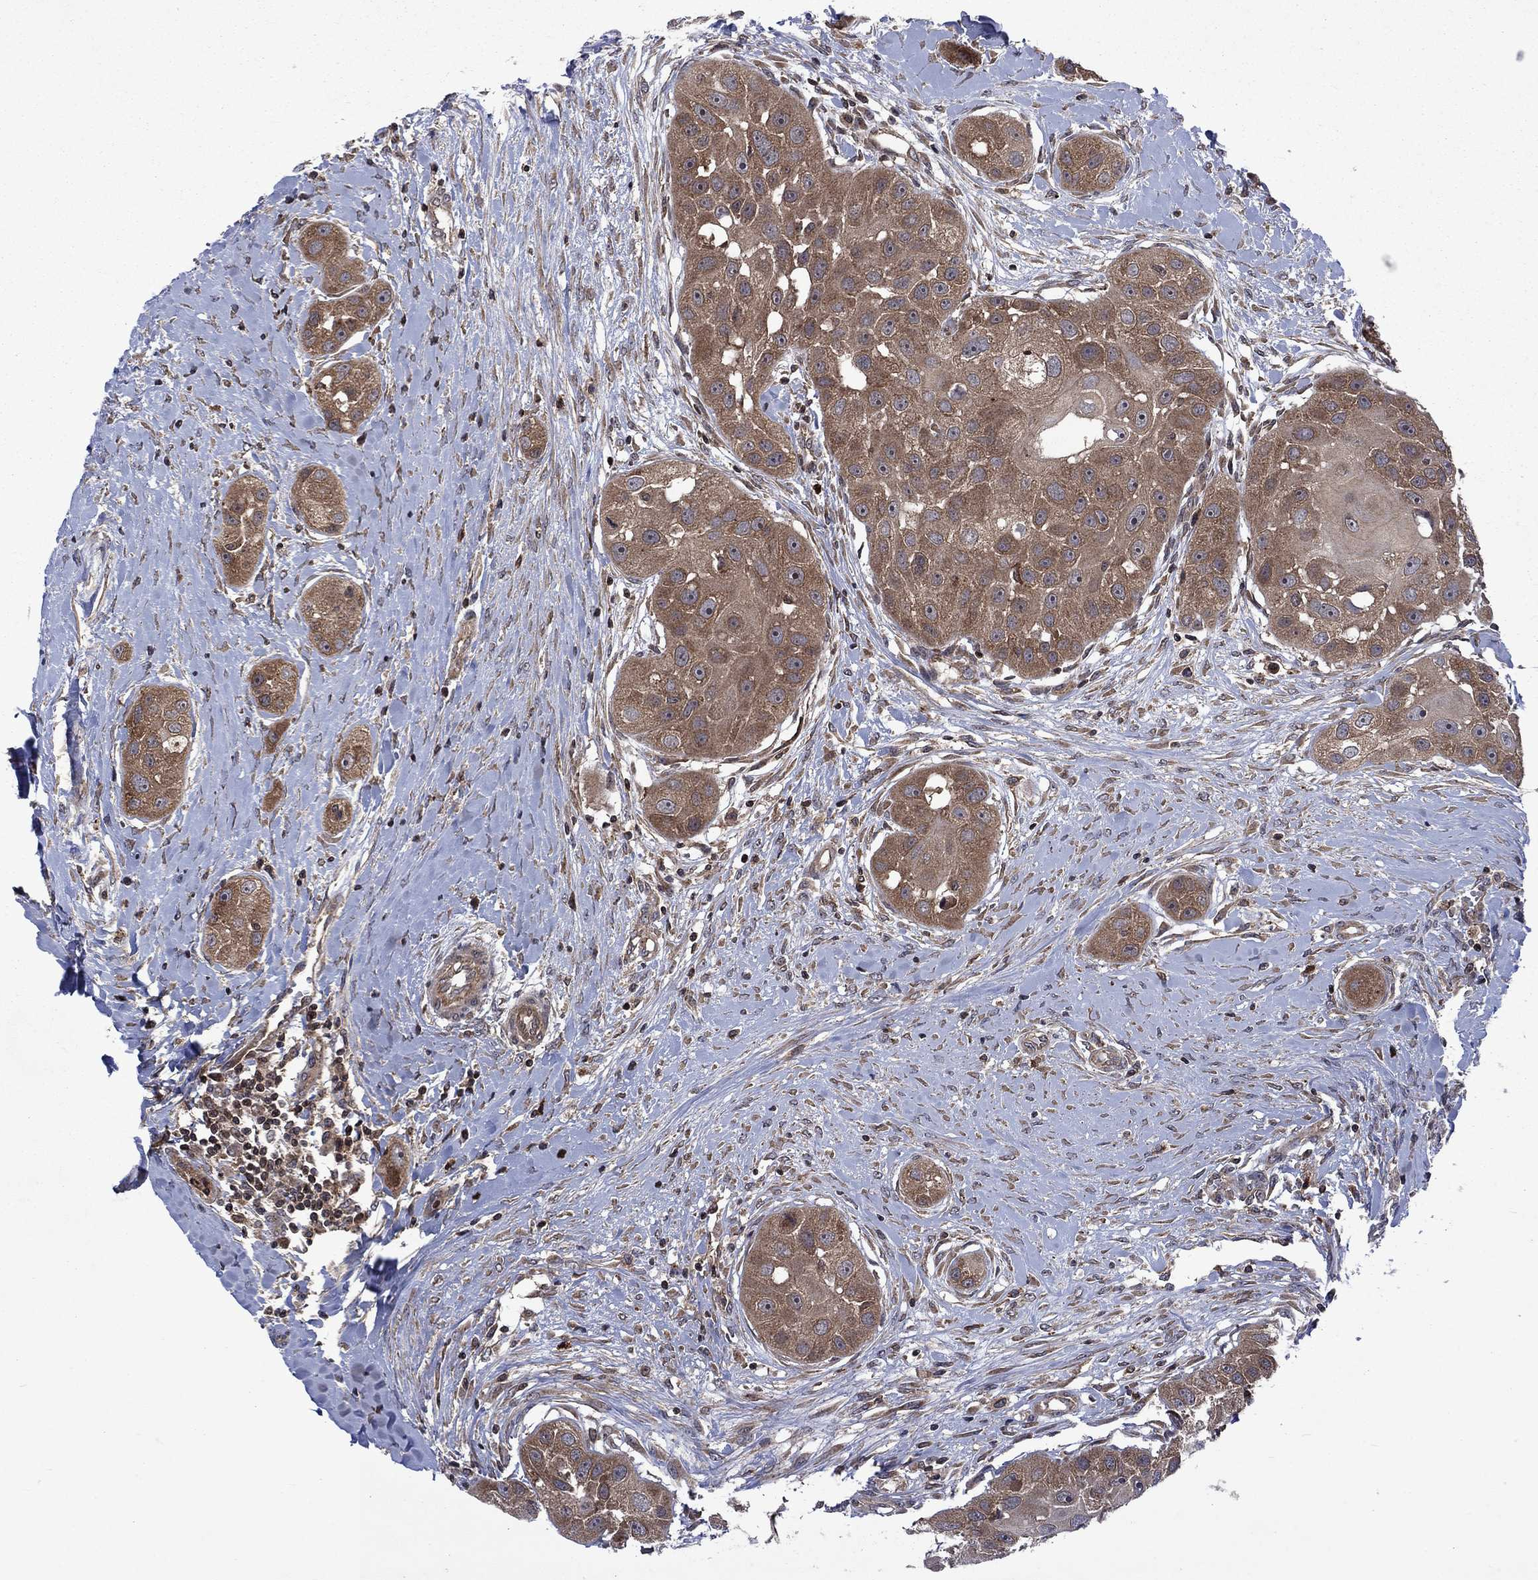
{"staining": {"intensity": "moderate", "quantity": ">75%", "location": "cytoplasmic/membranous"}, "tissue": "head and neck cancer", "cell_type": "Tumor cells", "image_type": "cancer", "snomed": [{"axis": "morphology", "description": "Normal tissue, NOS"}, {"axis": "morphology", "description": "Squamous cell carcinoma, NOS"}, {"axis": "topography", "description": "Skeletal muscle"}, {"axis": "topography", "description": "Head-Neck"}], "caption": "Moderate cytoplasmic/membranous protein expression is identified in approximately >75% of tumor cells in head and neck cancer (squamous cell carcinoma).", "gene": "TMEM33", "patient": {"sex": "male", "age": 51}}